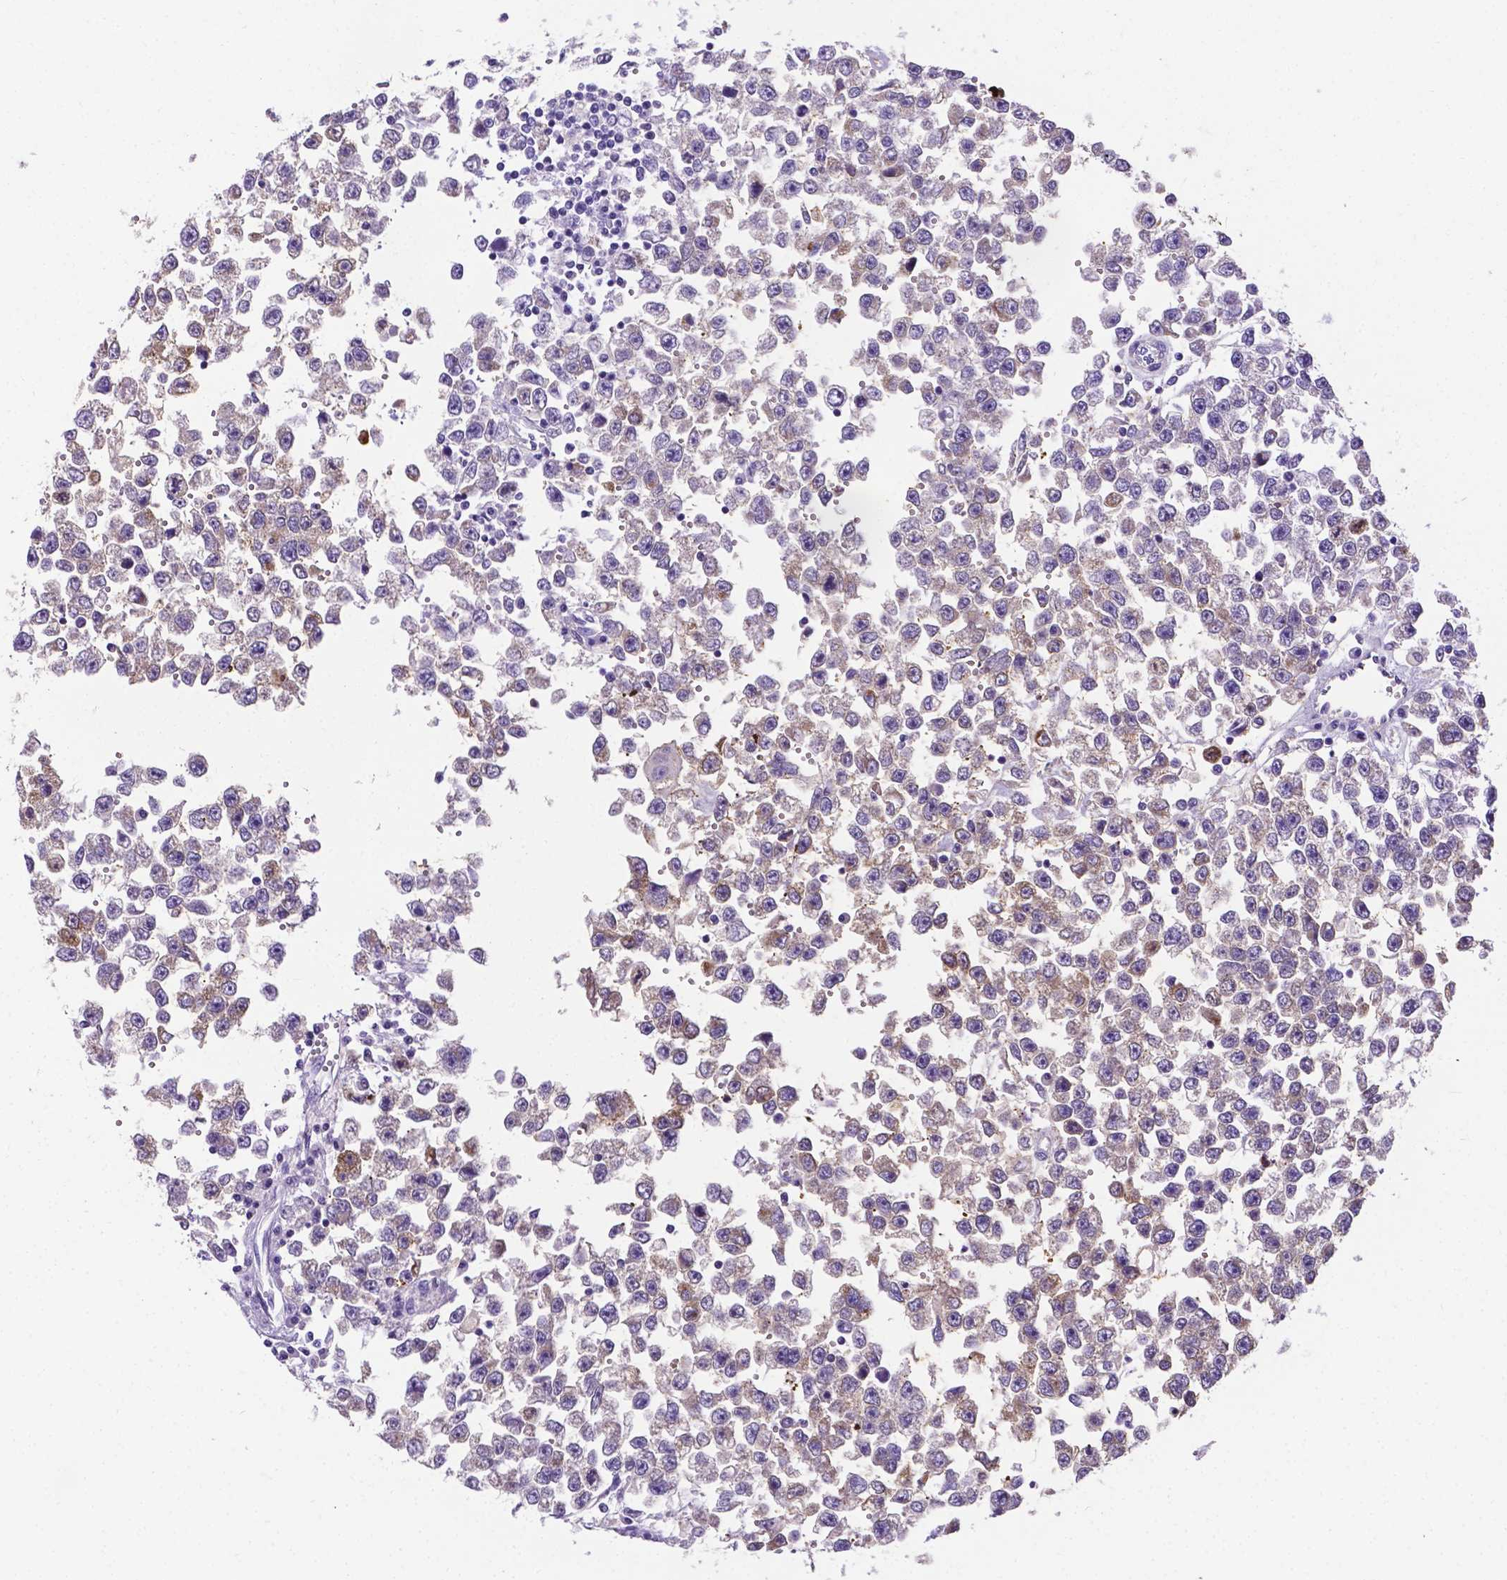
{"staining": {"intensity": "weak", "quantity": "25%-75%", "location": "cytoplasmic/membranous"}, "tissue": "testis cancer", "cell_type": "Tumor cells", "image_type": "cancer", "snomed": [{"axis": "morphology", "description": "Seminoma, NOS"}, {"axis": "topography", "description": "Testis"}], "caption": "Protein expression analysis of seminoma (testis) exhibits weak cytoplasmic/membranous expression in about 25%-75% of tumor cells.", "gene": "APOE", "patient": {"sex": "male", "age": 34}}